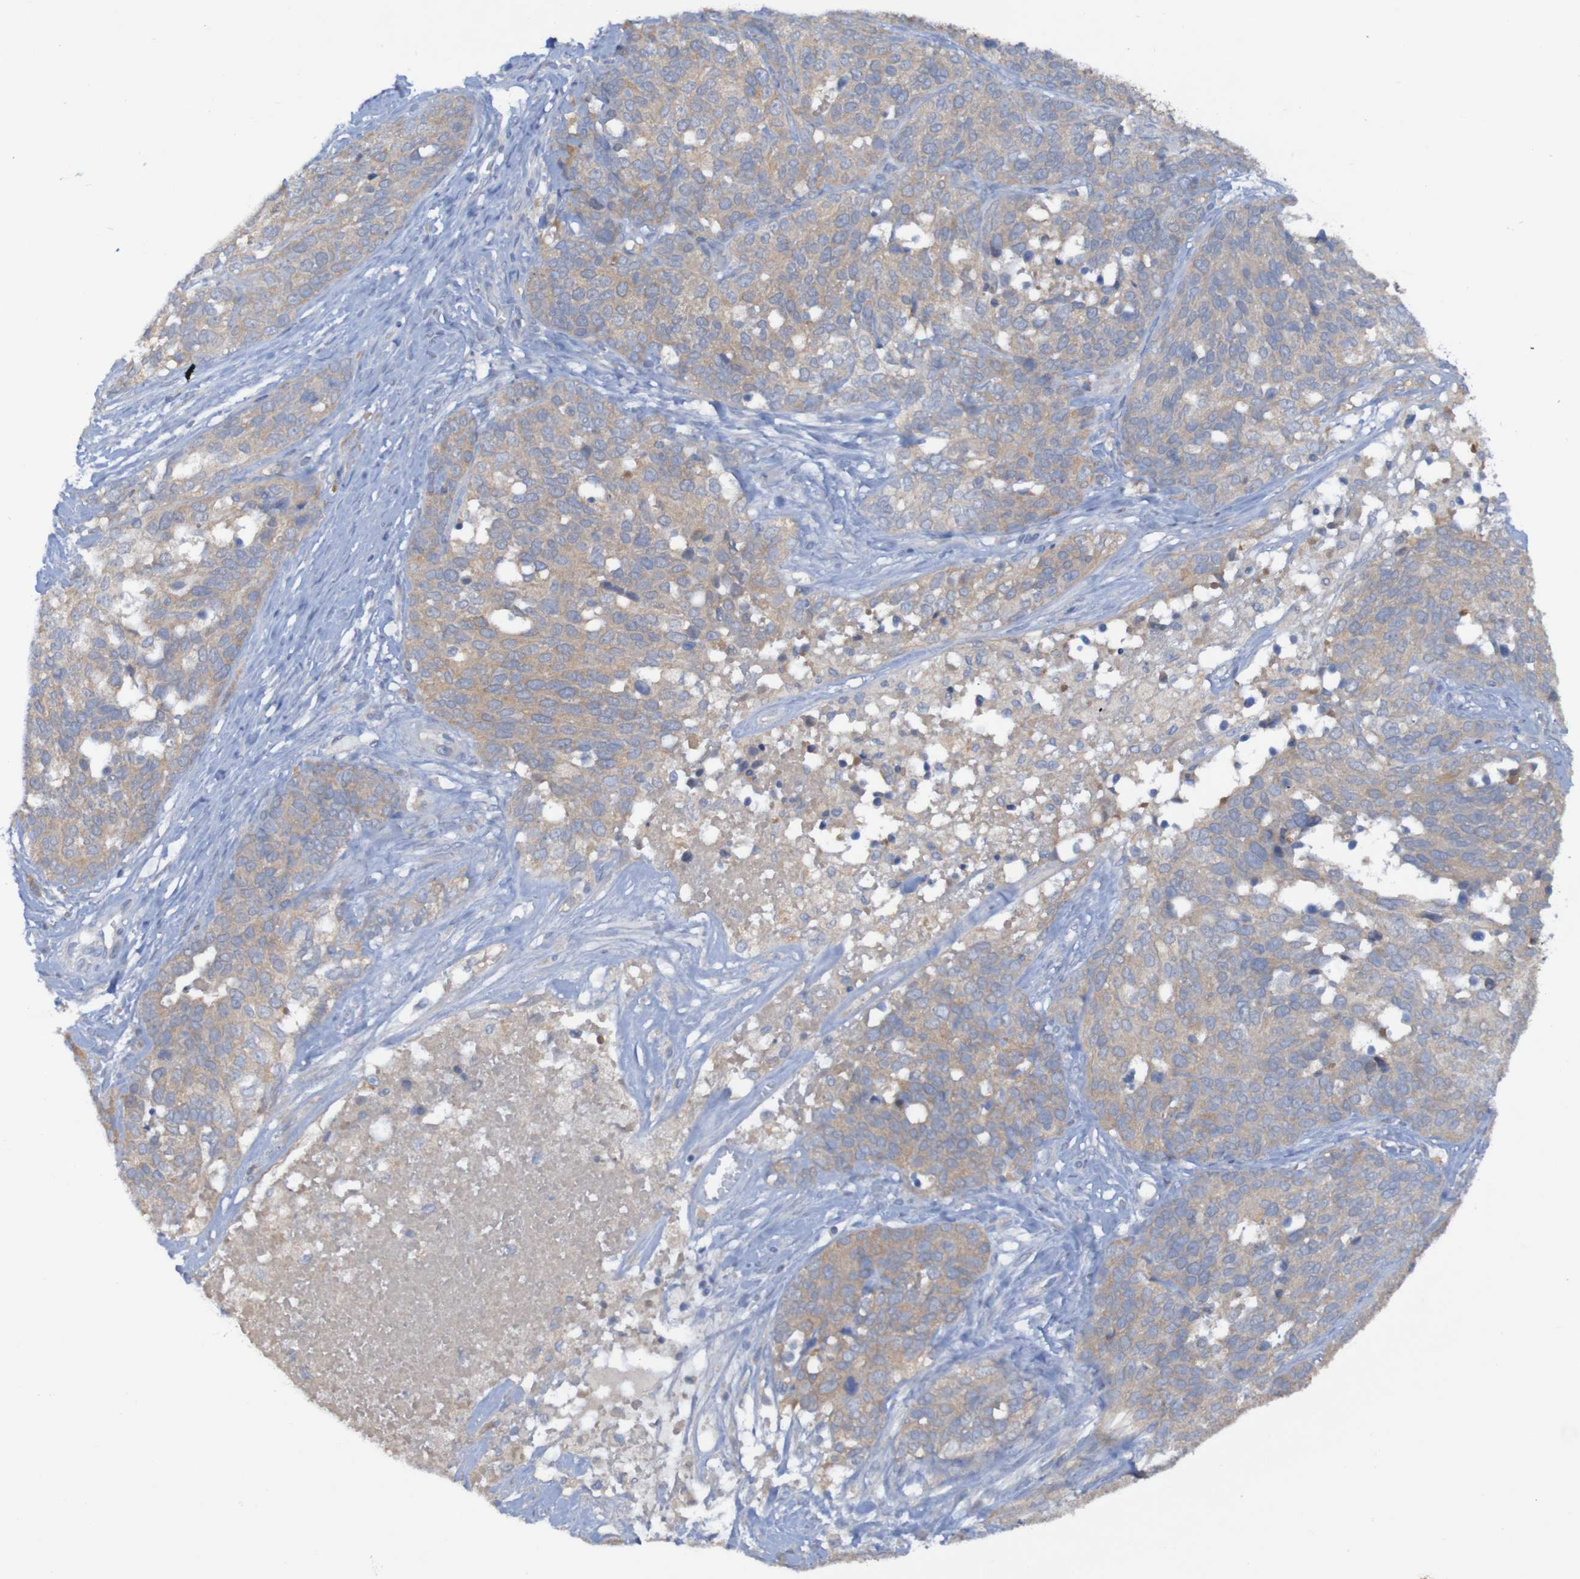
{"staining": {"intensity": "weak", "quantity": ">75%", "location": "cytoplasmic/membranous"}, "tissue": "ovarian cancer", "cell_type": "Tumor cells", "image_type": "cancer", "snomed": [{"axis": "morphology", "description": "Cystadenocarcinoma, serous, NOS"}, {"axis": "topography", "description": "Ovary"}], "caption": "This is a photomicrograph of IHC staining of ovarian cancer, which shows weak expression in the cytoplasmic/membranous of tumor cells.", "gene": "ARHGEF16", "patient": {"sex": "female", "age": 44}}